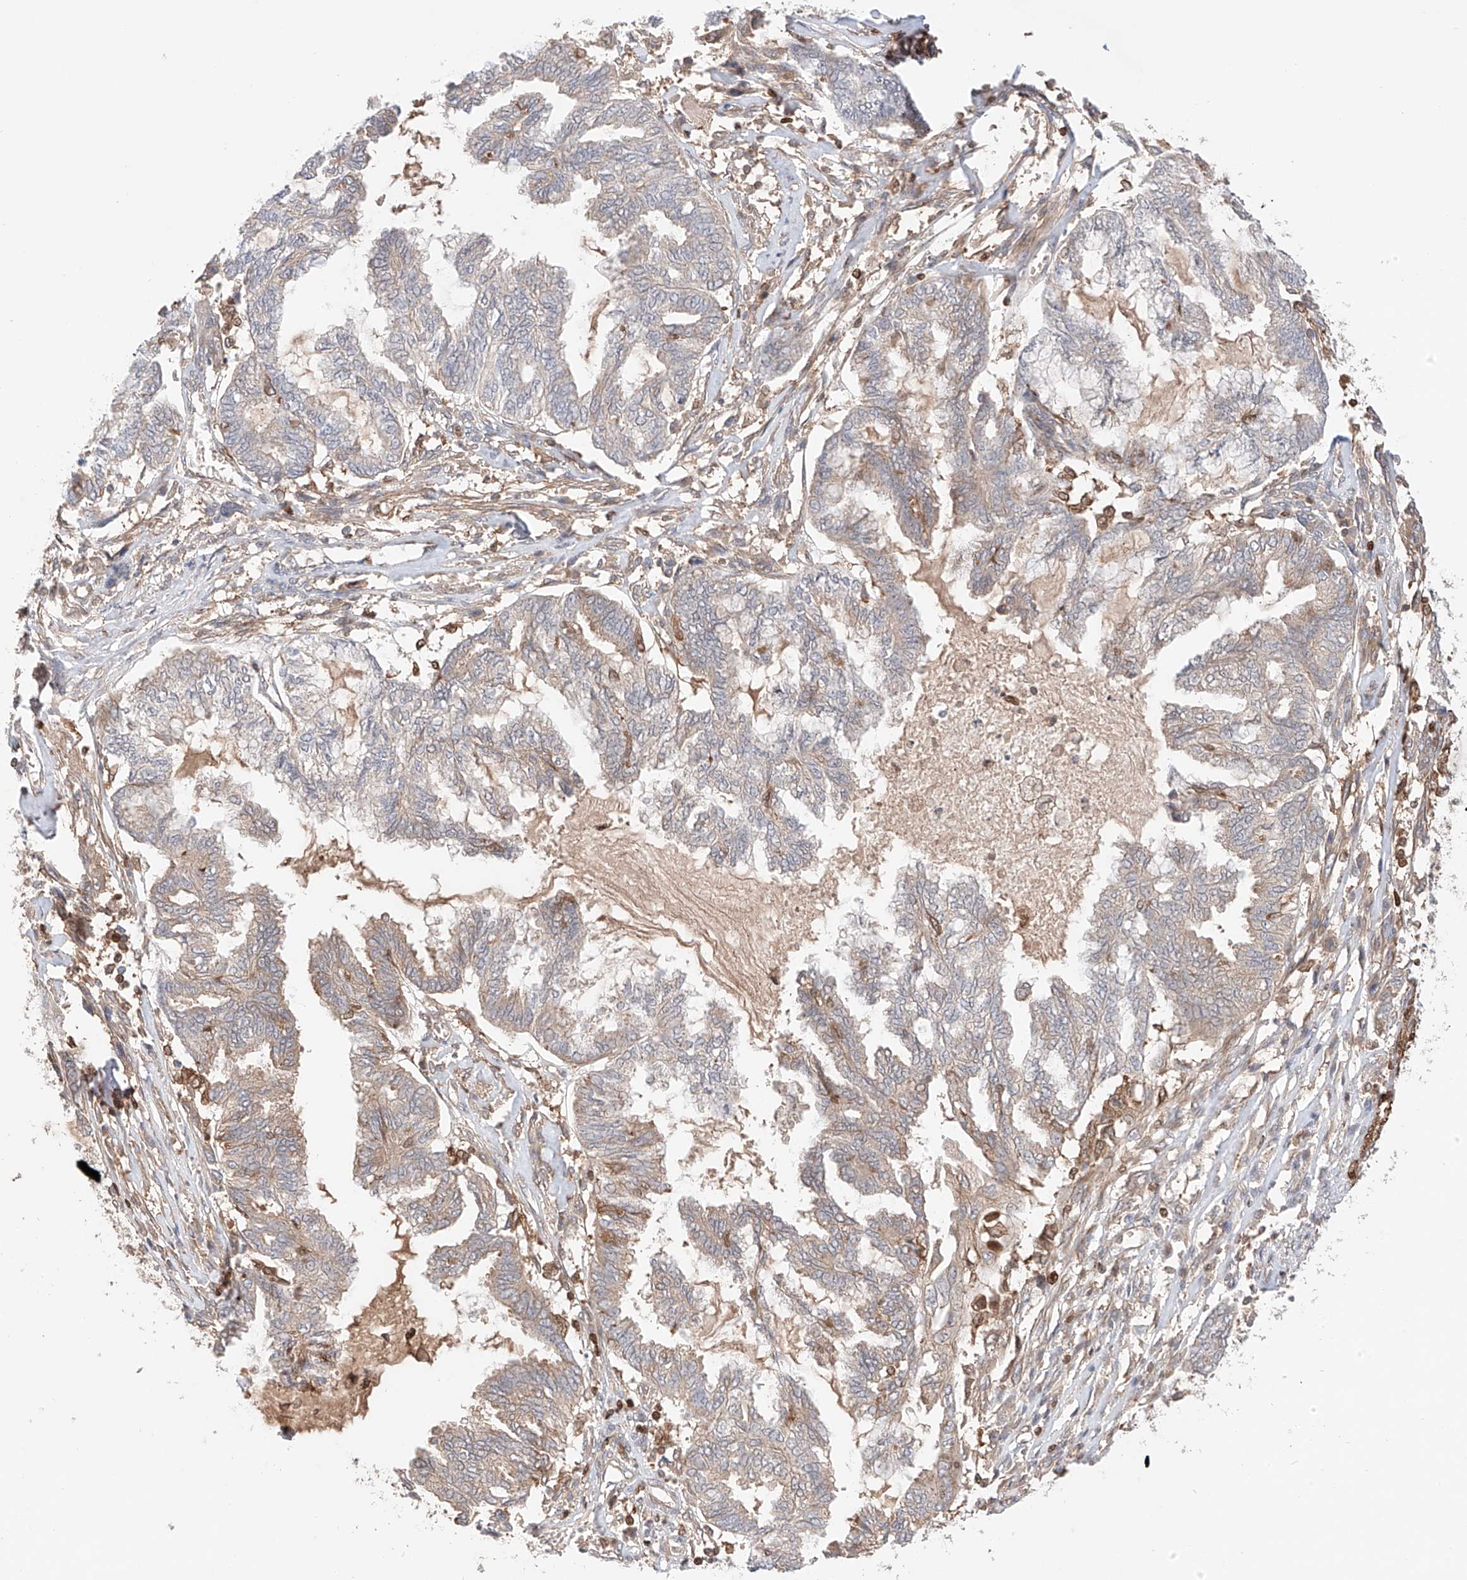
{"staining": {"intensity": "weak", "quantity": "<25%", "location": "cytoplasmic/membranous"}, "tissue": "endometrial cancer", "cell_type": "Tumor cells", "image_type": "cancer", "snomed": [{"axis": "morphology", "description": "Adenocarcinoma, NOS"}, {"axis": "topography", "description": "Endometrium"}], "caption": "The IHC histopathology image has no significant positivity in tumor cells of endometrial adenocarcinoma tissue.", "gene": "IGSF22", "patient": {"sex": "female", "age": 86}}